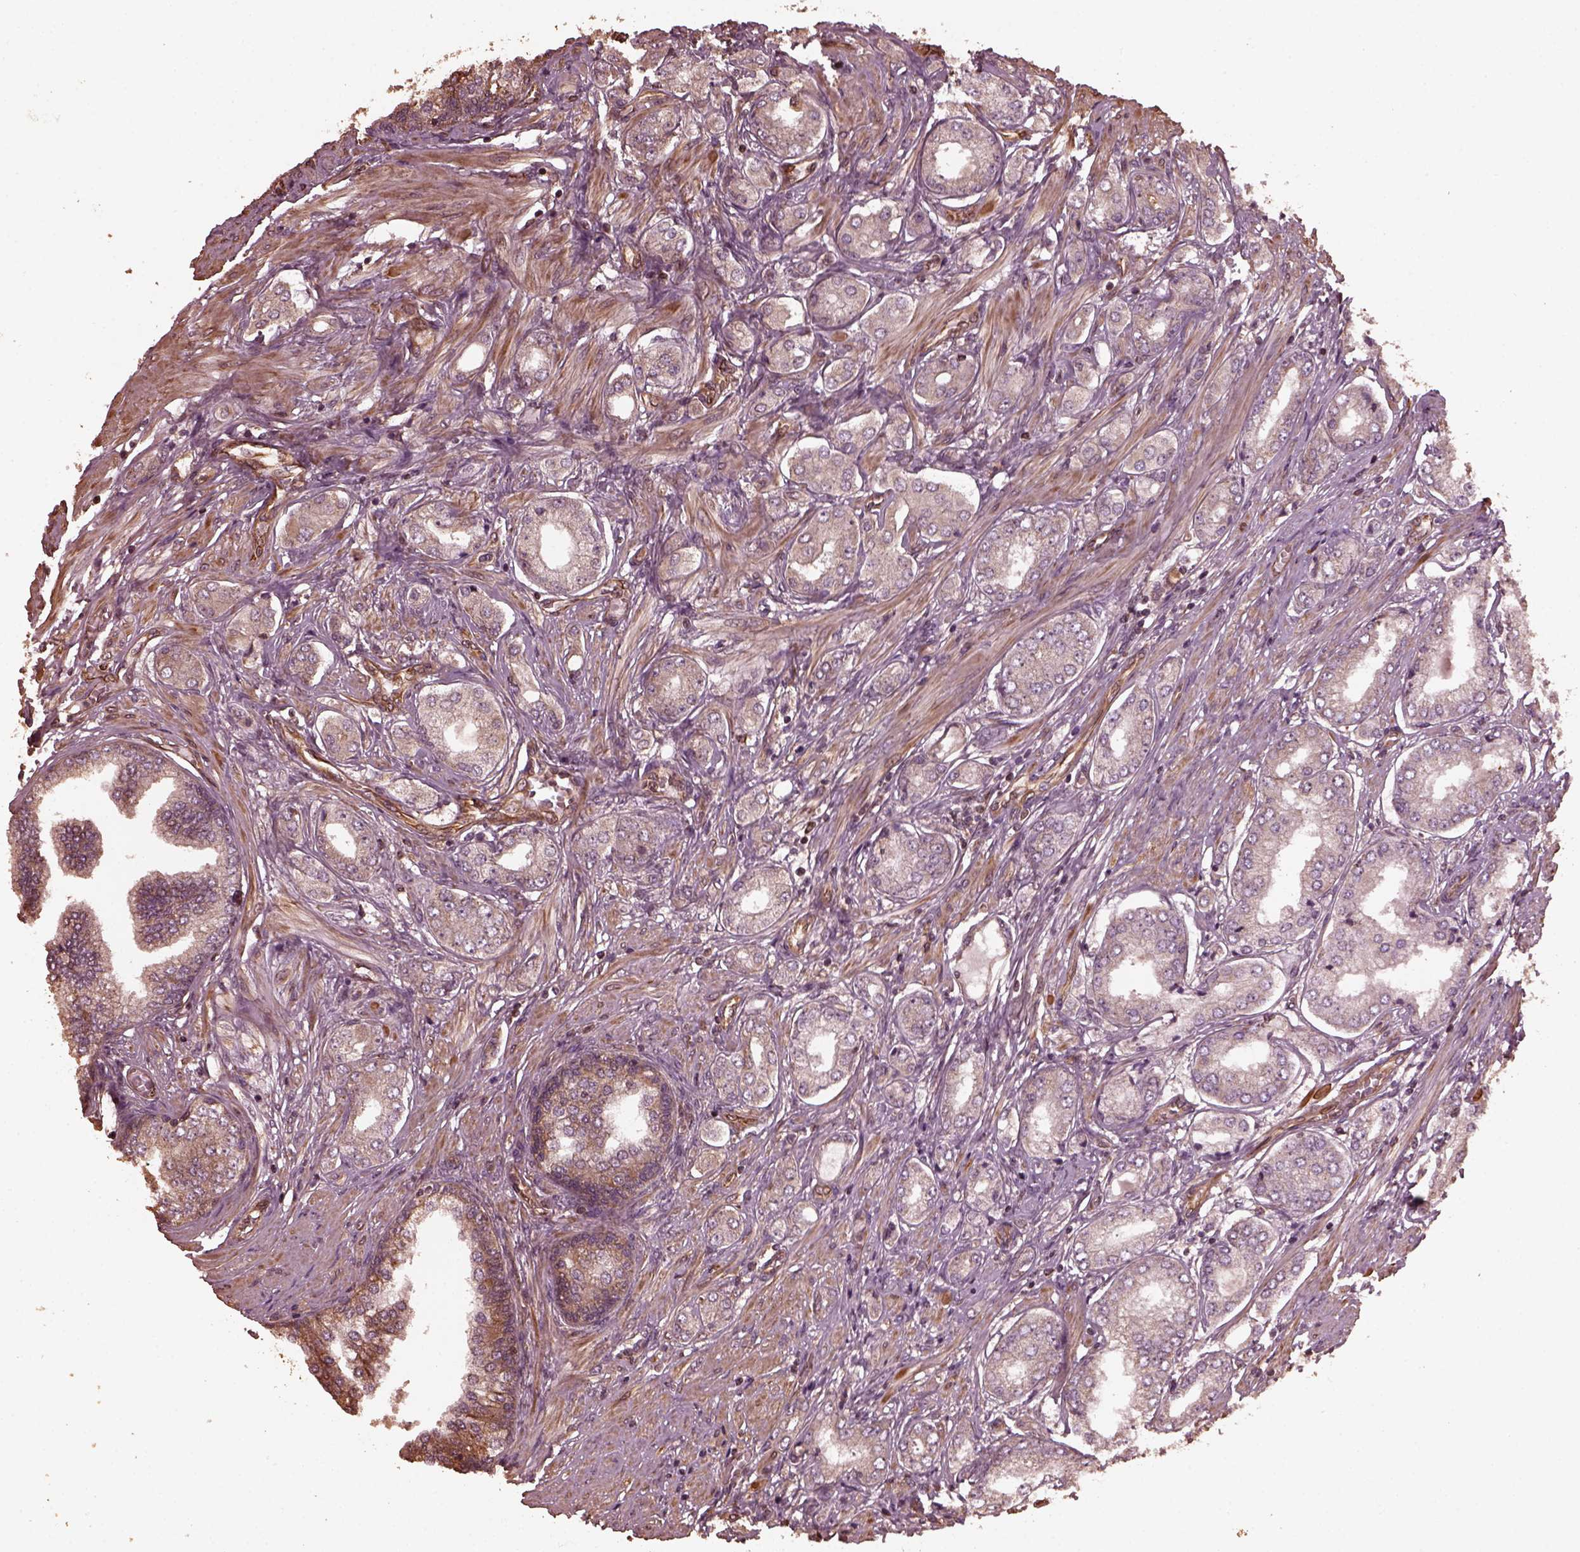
{"staining": {"intensity": "weak", "quantity": "25%-75%", "location": "cytoplasmic/membranous"}, "tissue": "prostate cancer", "cell_type": "Tumor cells", "image_type": "cancer", "snomed": [{"axis": "morphology", "description": "Adenocarcinoma, NOS"}, {"axis": "topography", "description": "Prostate"}], "caption": "Adenocarcinoma (prostate) stained with DAB immunohistochemistry (IHC) demonstrates low levels of weak cytoplasmic/membranous positivity in about 25%-75% of tumor cells.", "gene": "GTPBP1", "patient": {"sex": "male", "age": 63}}